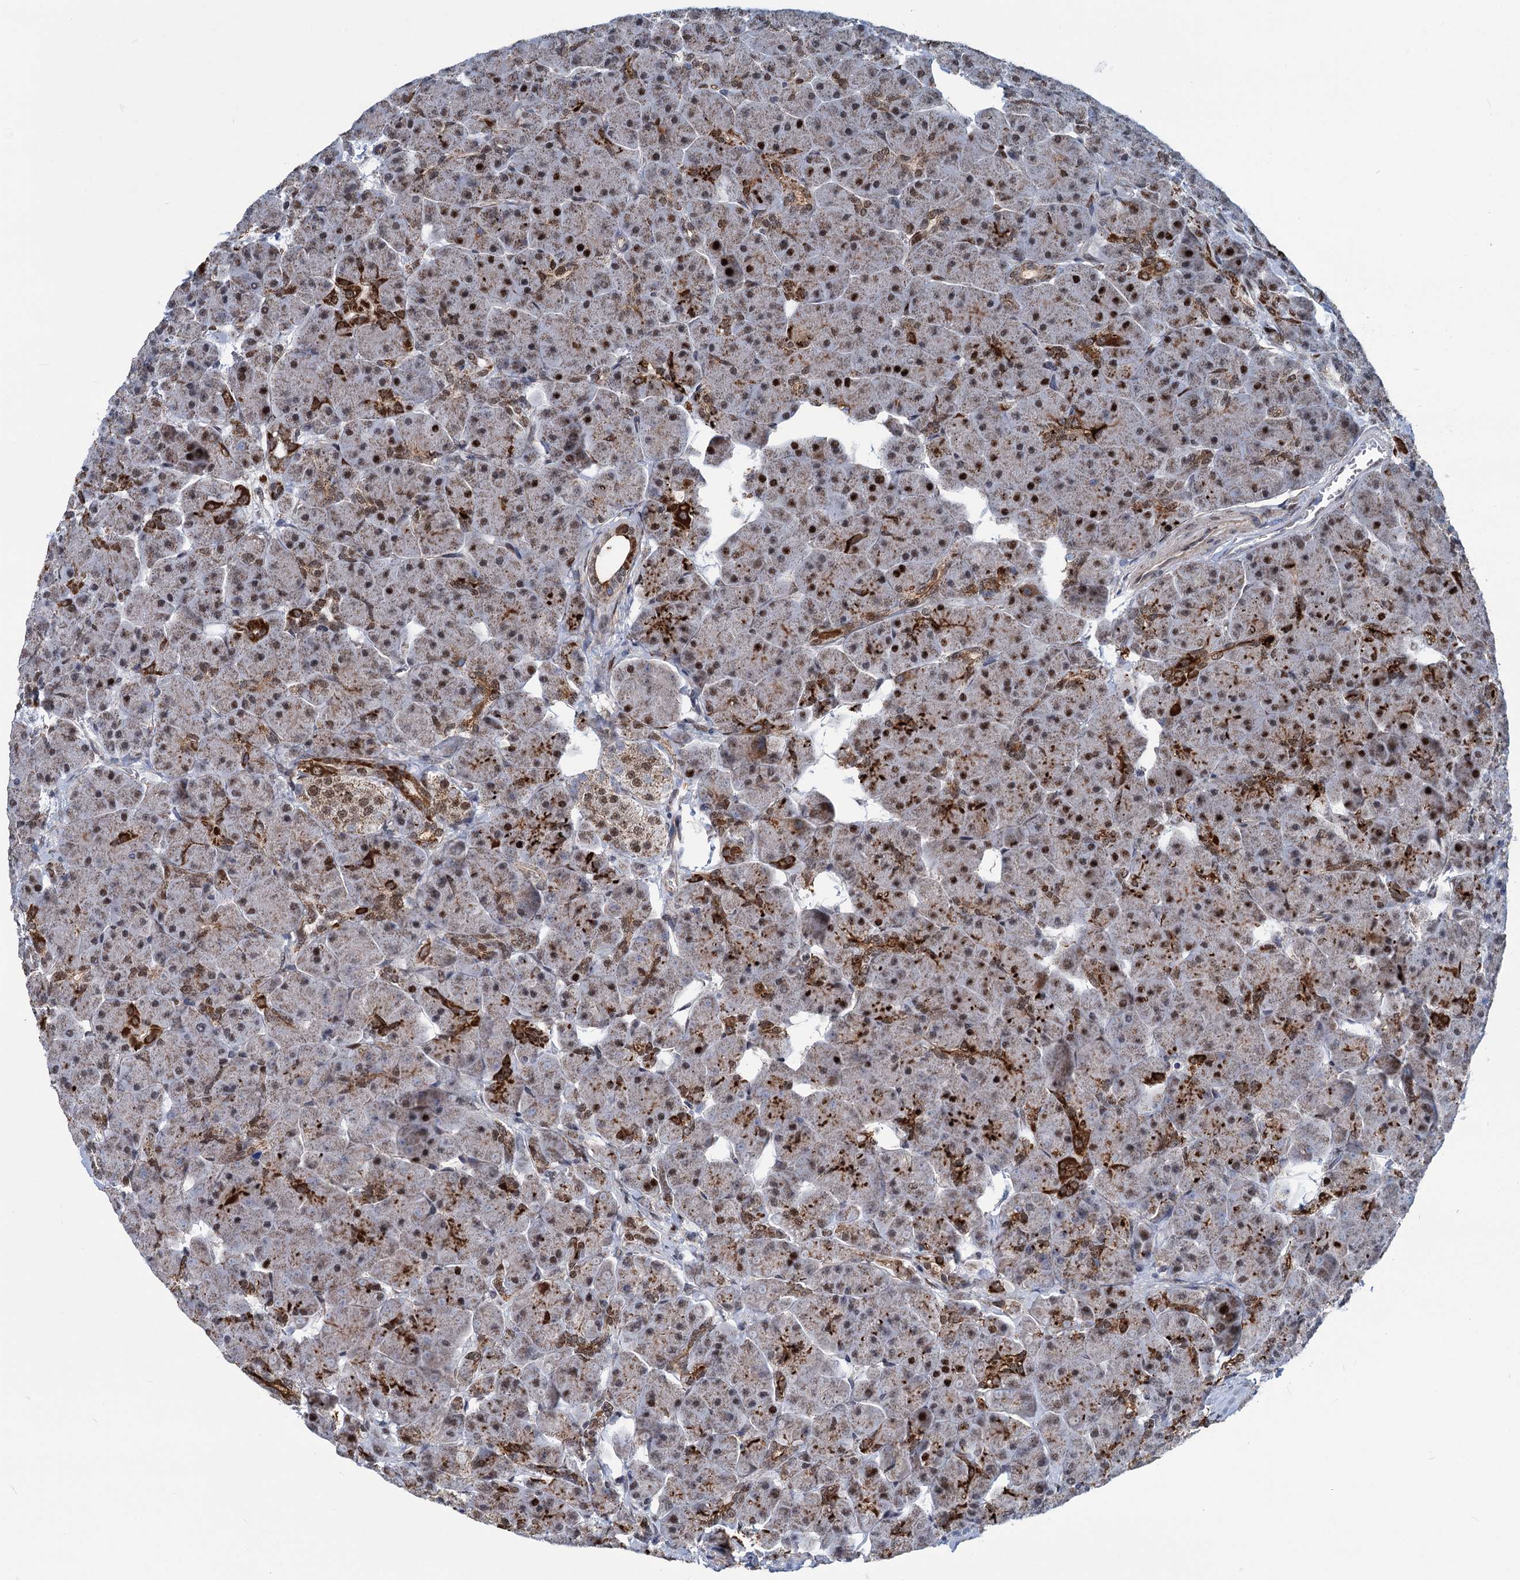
{"staining": {"intensity": "strong", "quantity": "25%-75%", "location": "cytoplasmic/membranous,nuclear"}, "tissue": "pancreas", "cell_type": "Exocrine glandular cells", "image_type": "normal", "snomed": [{"axis": "morphology", "description": "Normal tissue, NOS"}, {"axis": "topography", "description": "Pancreas"}], "caption": "An immunohistochemistry photomicrograph of benign tissue is shown. Protein staining in brown labels strong cytoplasmic/membranous,nuclear positivity in pancreas within exocrine glandular cells. The protein is shown in brown color, while the nuclei are stained blue.", "gene": "MORN3", "patient": {"sex": "male", "age": 66}}